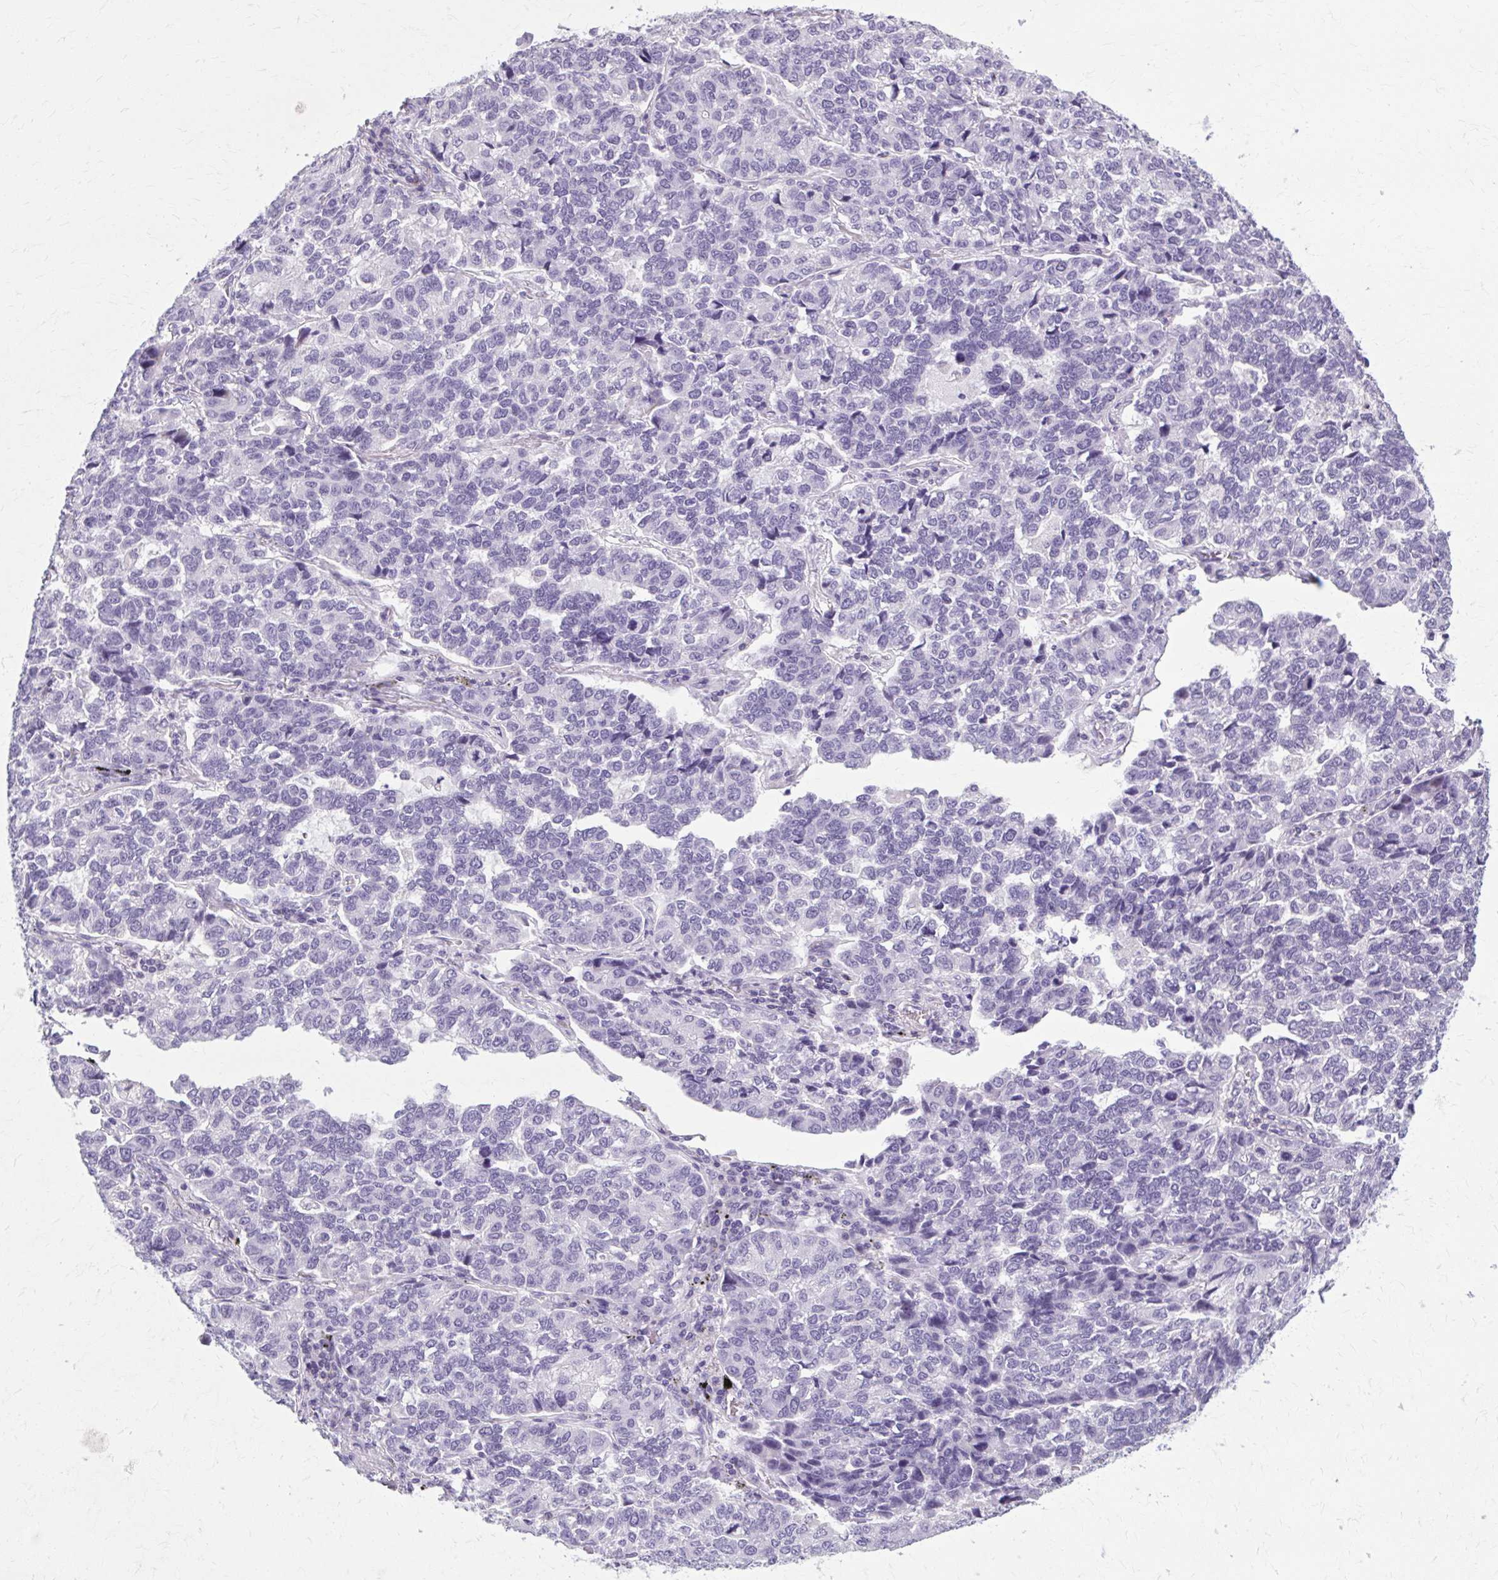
{"staining": {"intensity": "negative", "quantity": "none", "location": "none"}, "tissue": "lung cancer", "cell_type": "Tumor cells", "image_type": "cancer", "snomed": [{"axis": "morphology", "description": "Adenocarcinoma, NOS"}, {"axis": "topography", "description": "Lymph node"}, {"axis": "topography", "description": "Lung"}], "caption": "The photomicrograph exhibits no significant positivity in tumor cells of lung adenocarcinoma. The staining was performed using DAB to visualize the protein expression in brown, while the nuclei were stained in blue with hematoxylin (Magnification: 20x).", "gene": "OR4B1", "patient": {"sex": "male", "age": 66}}